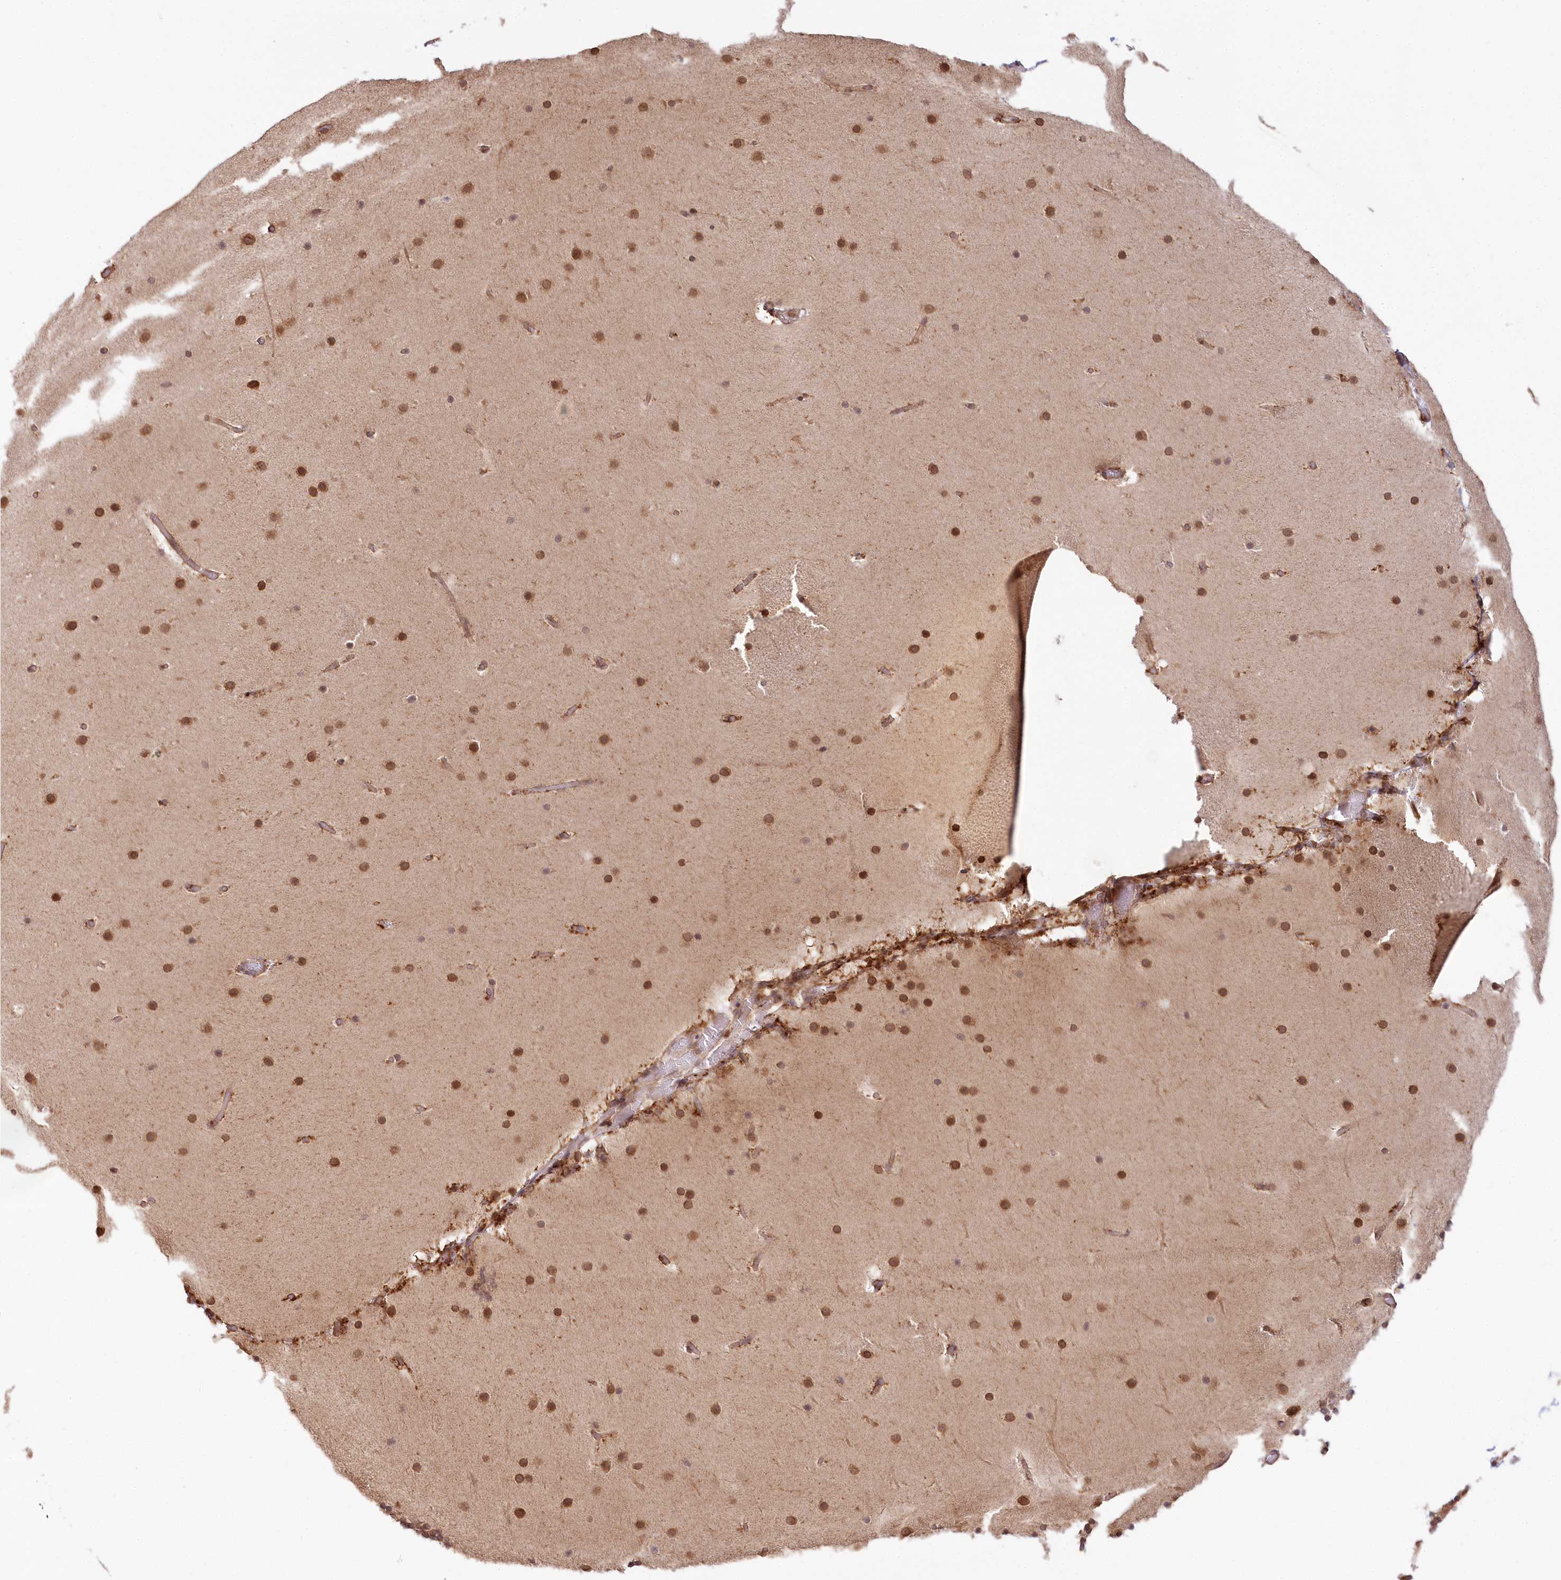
{"staining": {"intensity": "moderate", "quantity": ">75%", "location": "cytoplasmic/membranous,nuclear"}, "tissue": "cerebellum", "cell_type": "Cells in granular layer", "image_type": "normal", "snomed": [{"axis": "morphology", "description": "Normal tissue, NOS"}, {"axis": "topography", "description": "Cerebellum"}], "caption": "Protein analysis of normal cerebellum displays moderate cytoplasmic/membranous,nuclear expression in approximately >75% of cells in granular layer. The protein is shown in brown color, while the nuclei are stained blue.", "gene": "CEP70", "patient": {"sex": "male", "age": 57}}